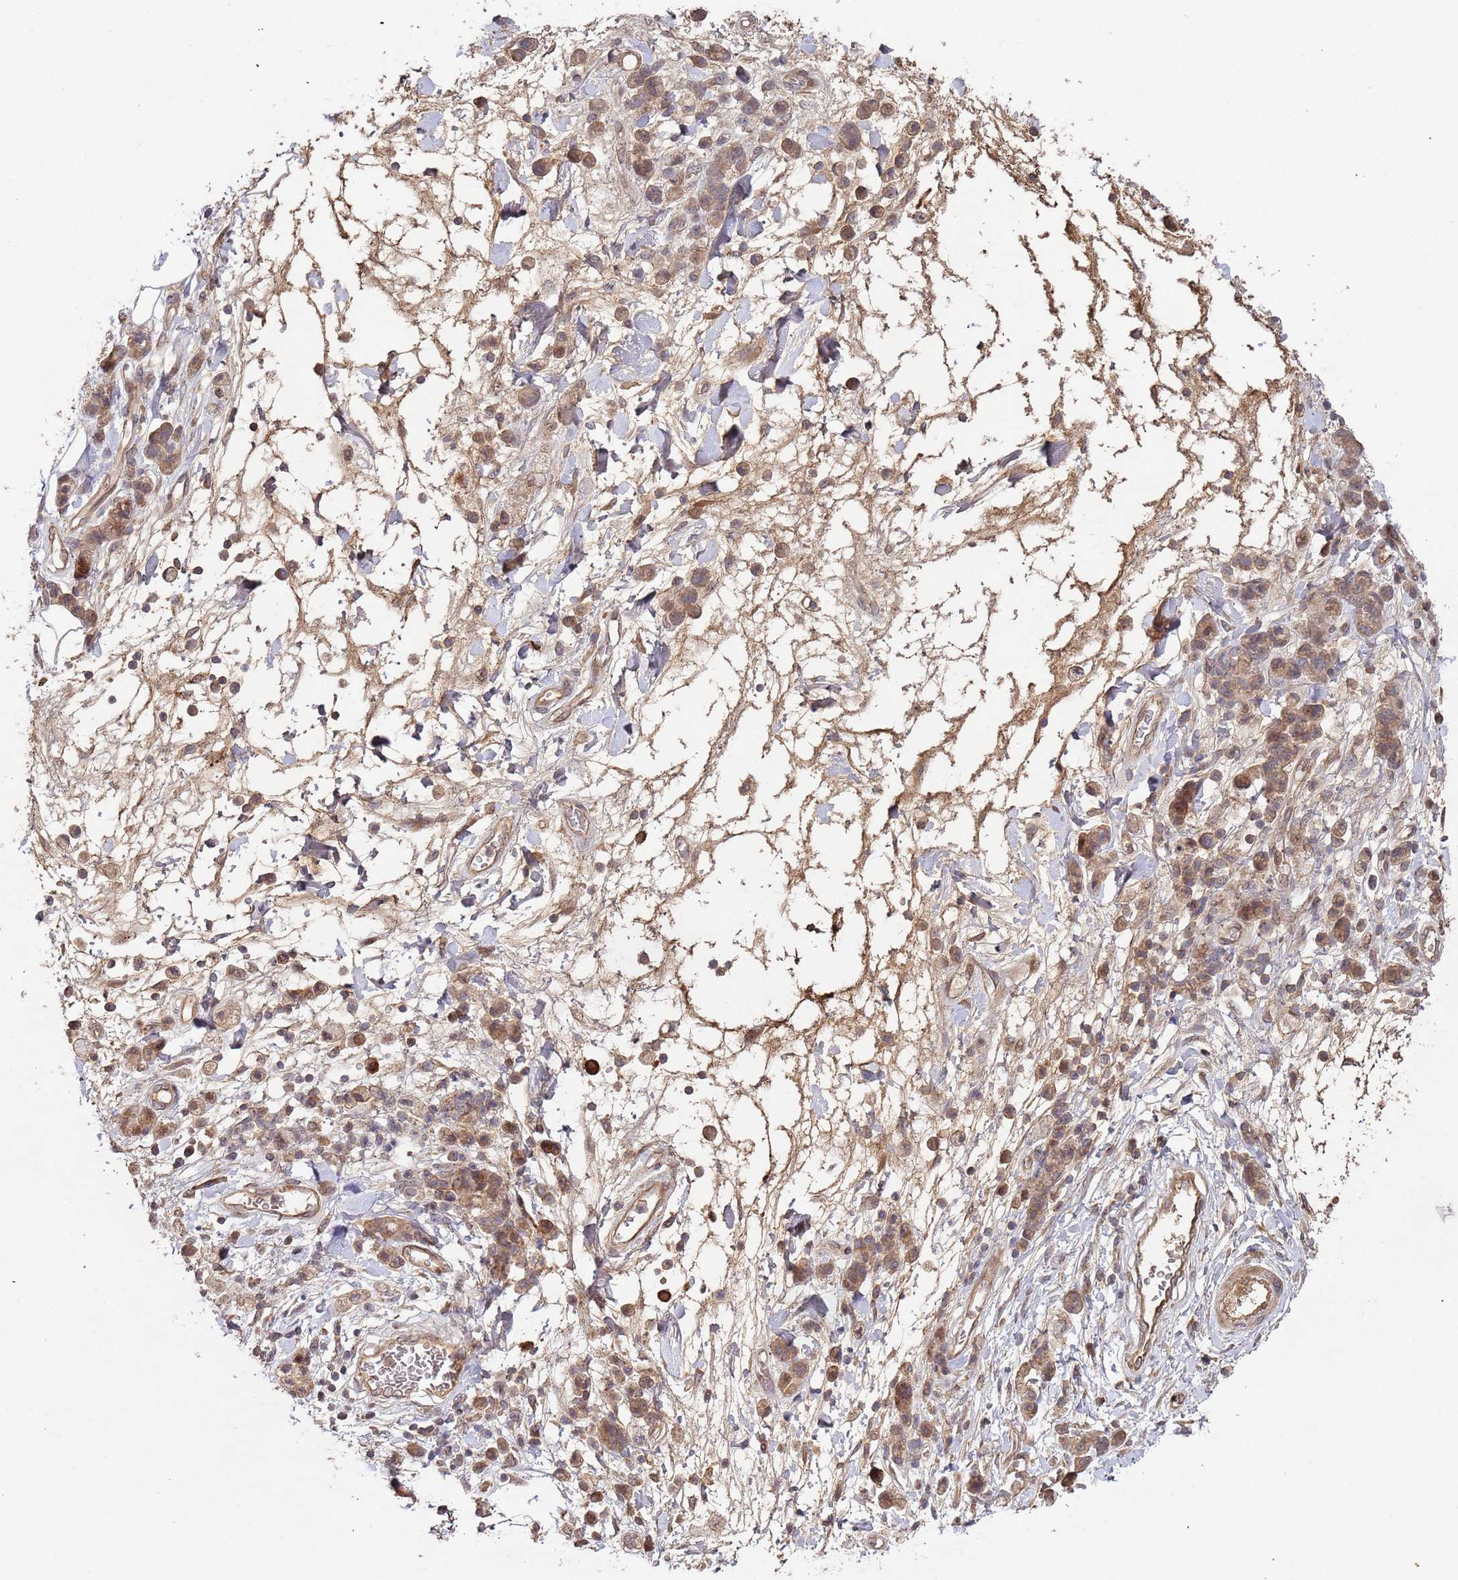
{"staining": {"intensity": "weak", "quantity": ">75%", "location": "cytoplasmic/membranous"}, "tissue": "stomach cancer", "cell_type": "Tumor cells", "image_type": "cancer", "snomed": [{"axis": "morphology", "description": "Adenocarcinoma, NOS"}, {"axis": "topography", "description": "Stomach"}], "caption": "Immunohistochemistry histopathology image of stomach cancer stained for a protein (brown), which shows low levels of weak cytoplasmic/membranous positivity in approximately >75% of tumor cells.", "gene": "KANSL1L", "patient": {"sex": "male", "age": 77}}